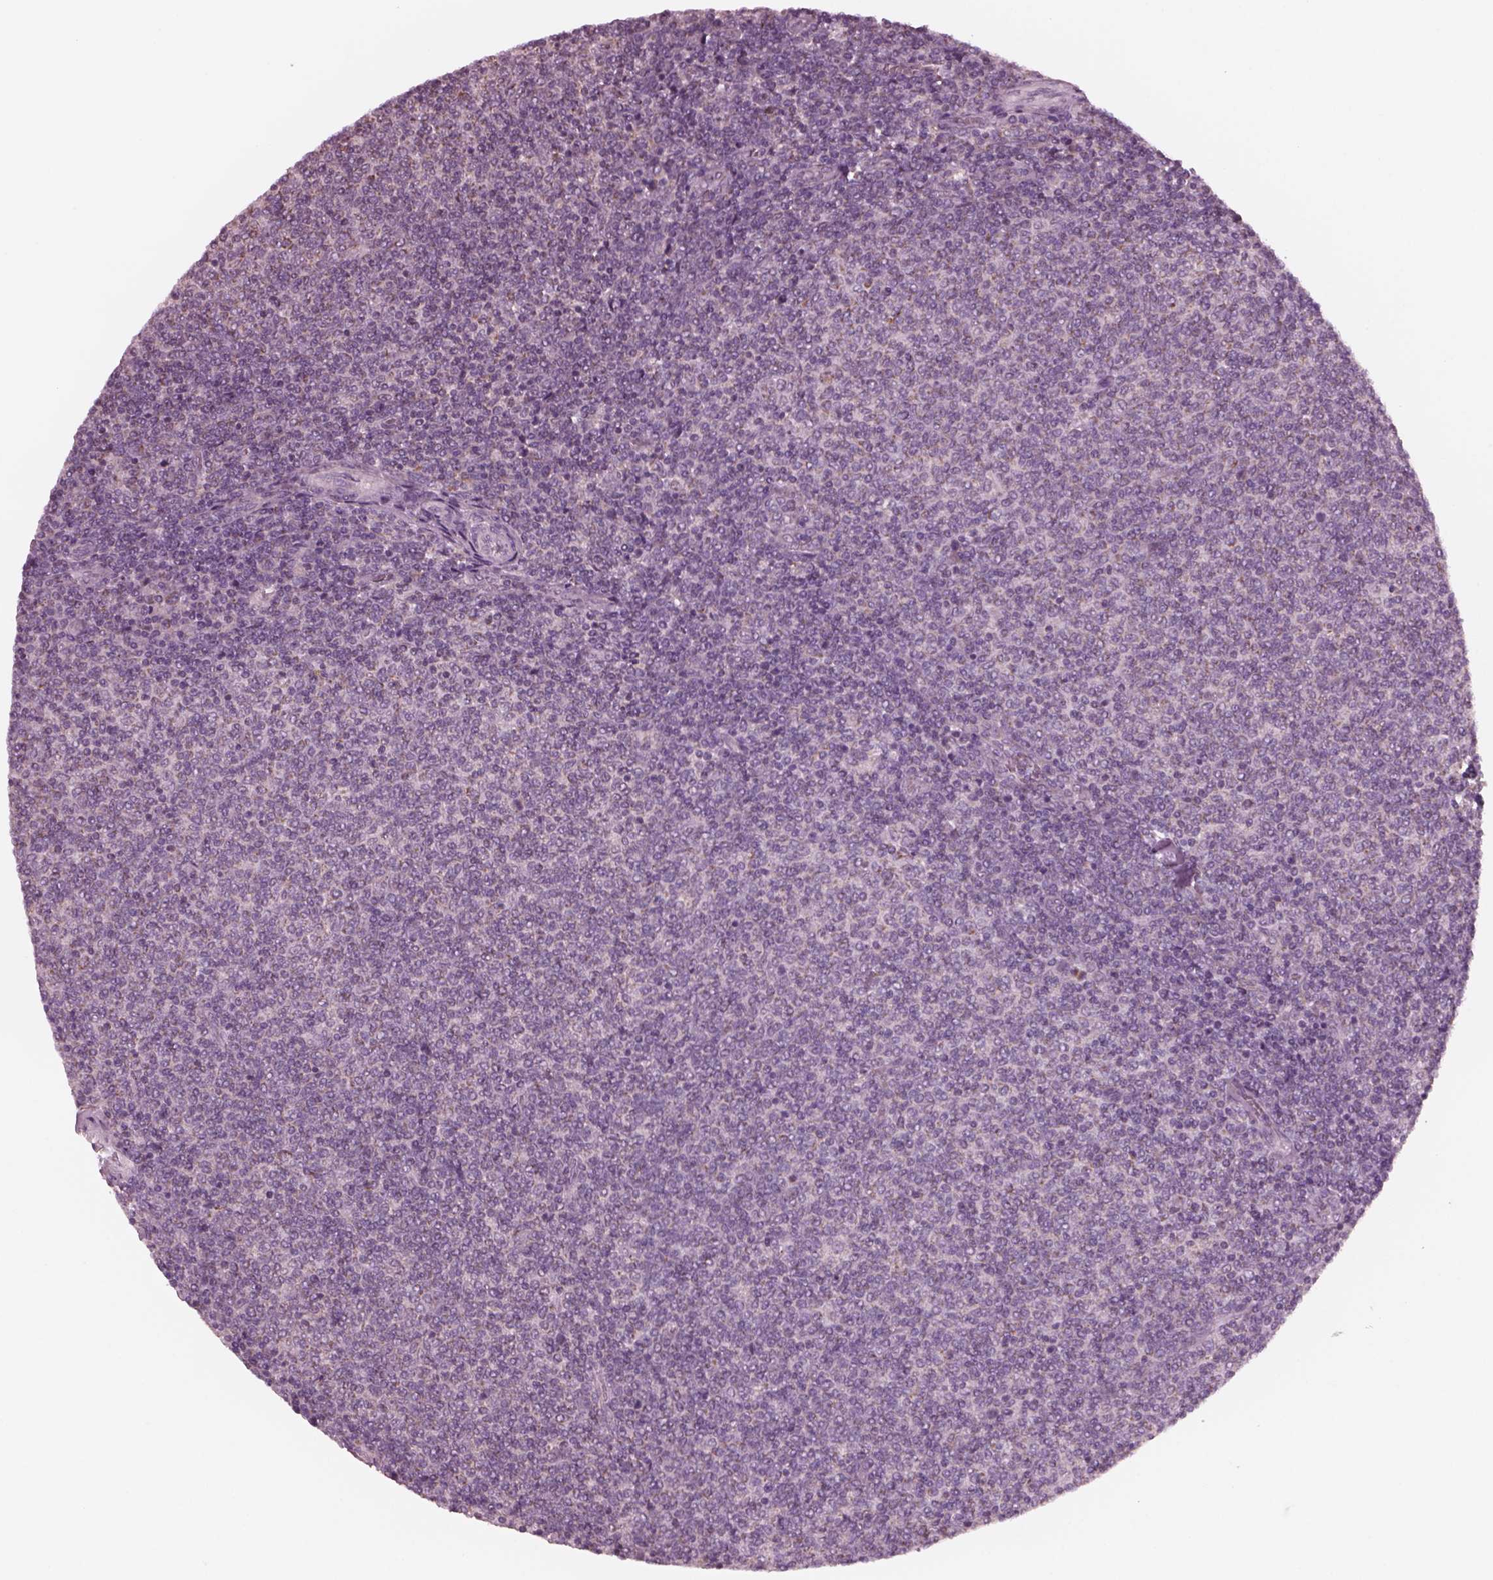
{"staining": {"intensity": "negative", "quantity": "none", "location": "none"}, "tissue": "lymphoma", "cell_type": "Tumor cells", "image_type": "cancer", "snomed": [{"axis": "morphology", "description": "Malignant lymphoma, non-Hodgkin's type, Low grade"}, {"axis": "topography", "description": "Lymph node"}], "caption": "High magnification brightfield microscopy of lymphoma stained with DAB (brown) and counterstained with hematoxylin (blue): tumor cells show no significant staining.", "gene": "CELSR3", "patient": {"sex": "male", "age": 52}}